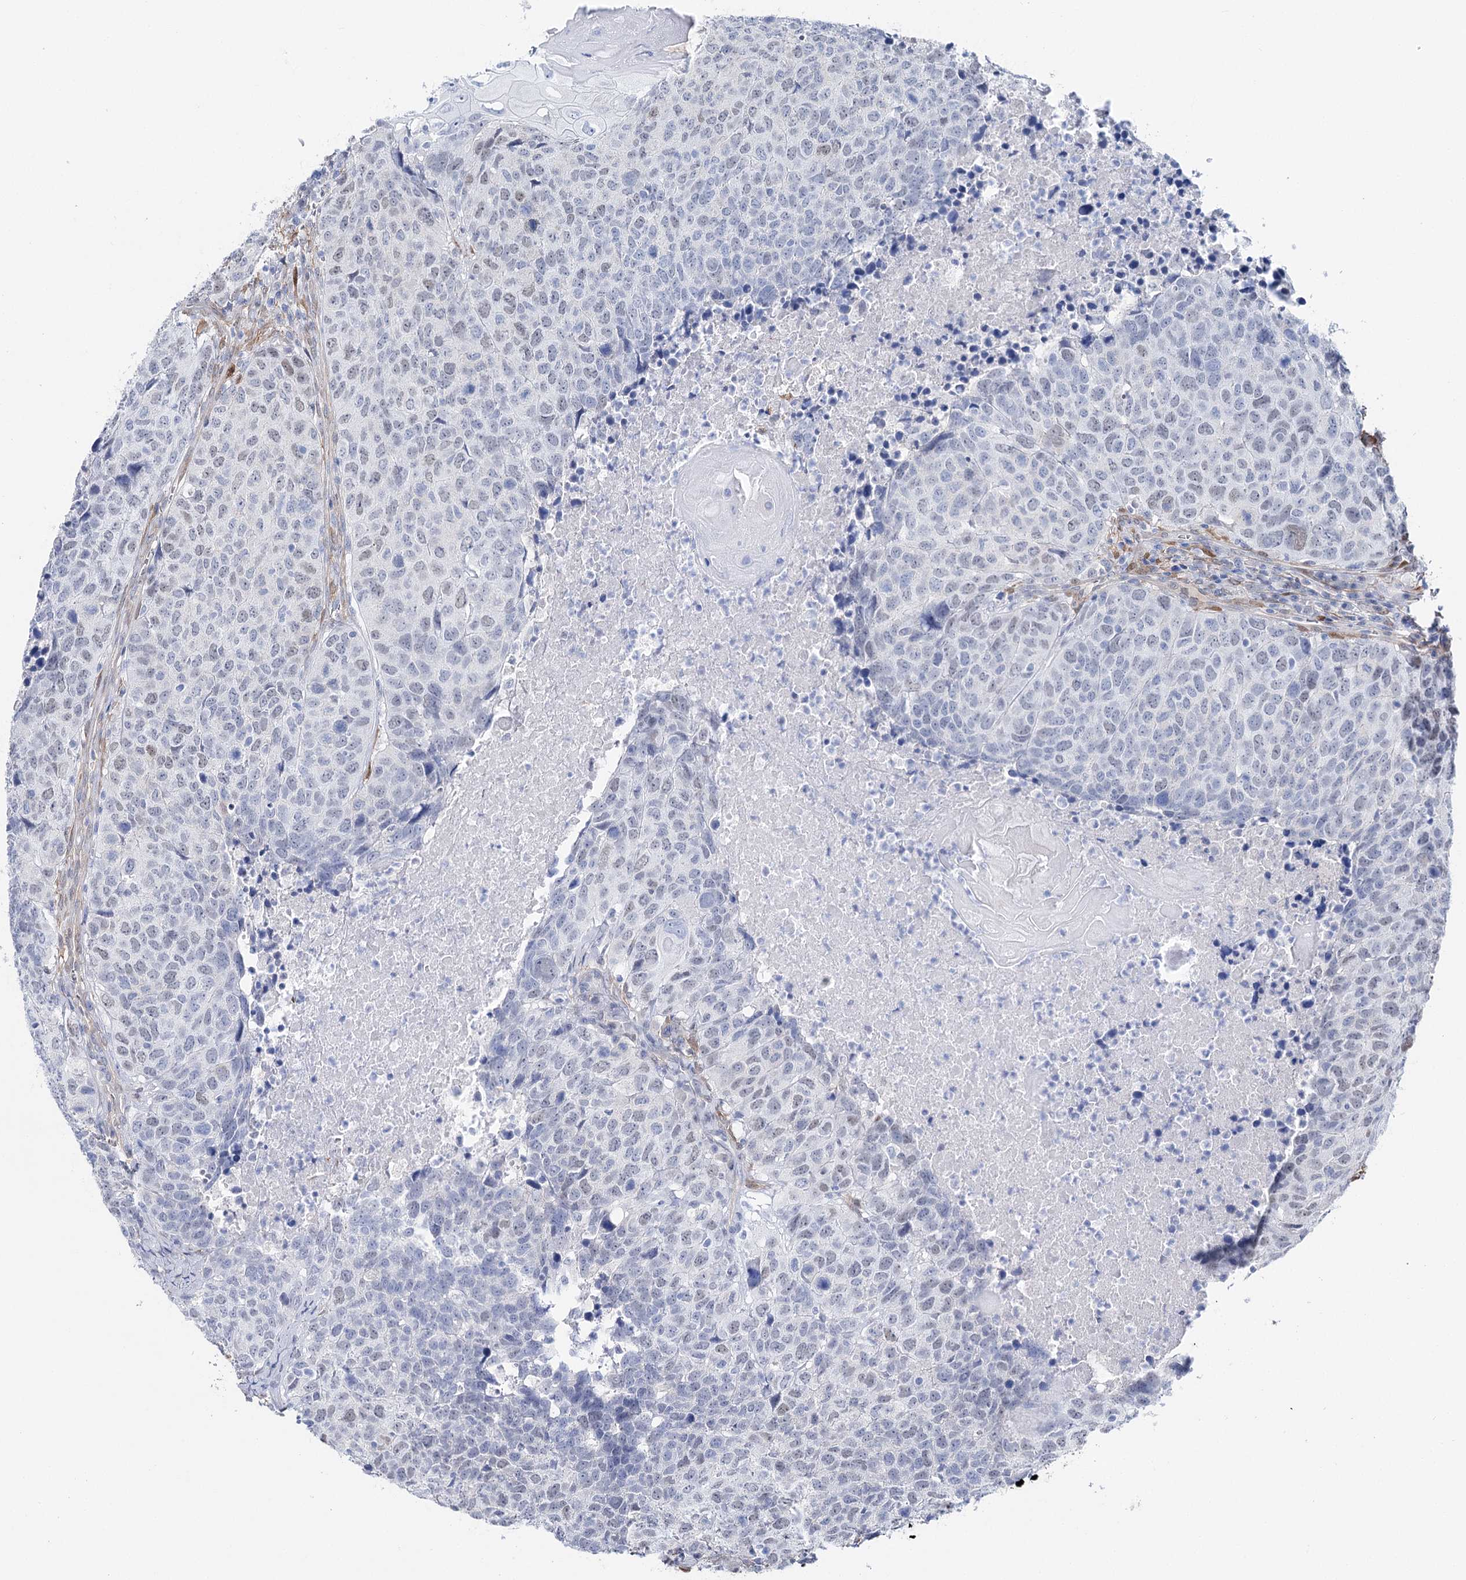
{"staining": {"intensity": "negative", "quantity": "none", "location": "none"}, "tissue": "head and neck cancer", "cell_type": "Tumor cells", "image_type": "cancer", "snomed": [{"axis": "morphology", "description": "Squamous cell carcinoma, NOS"}, {"axis": "topography", "description": "Head-Neck"}], "caption": "This is an IHC histopathology image of human head and neck squamous cell carcinoma. There is no staining in tumor cells.", "gene": "UGDH", "patient": {"sex": "male", "age": 66}}